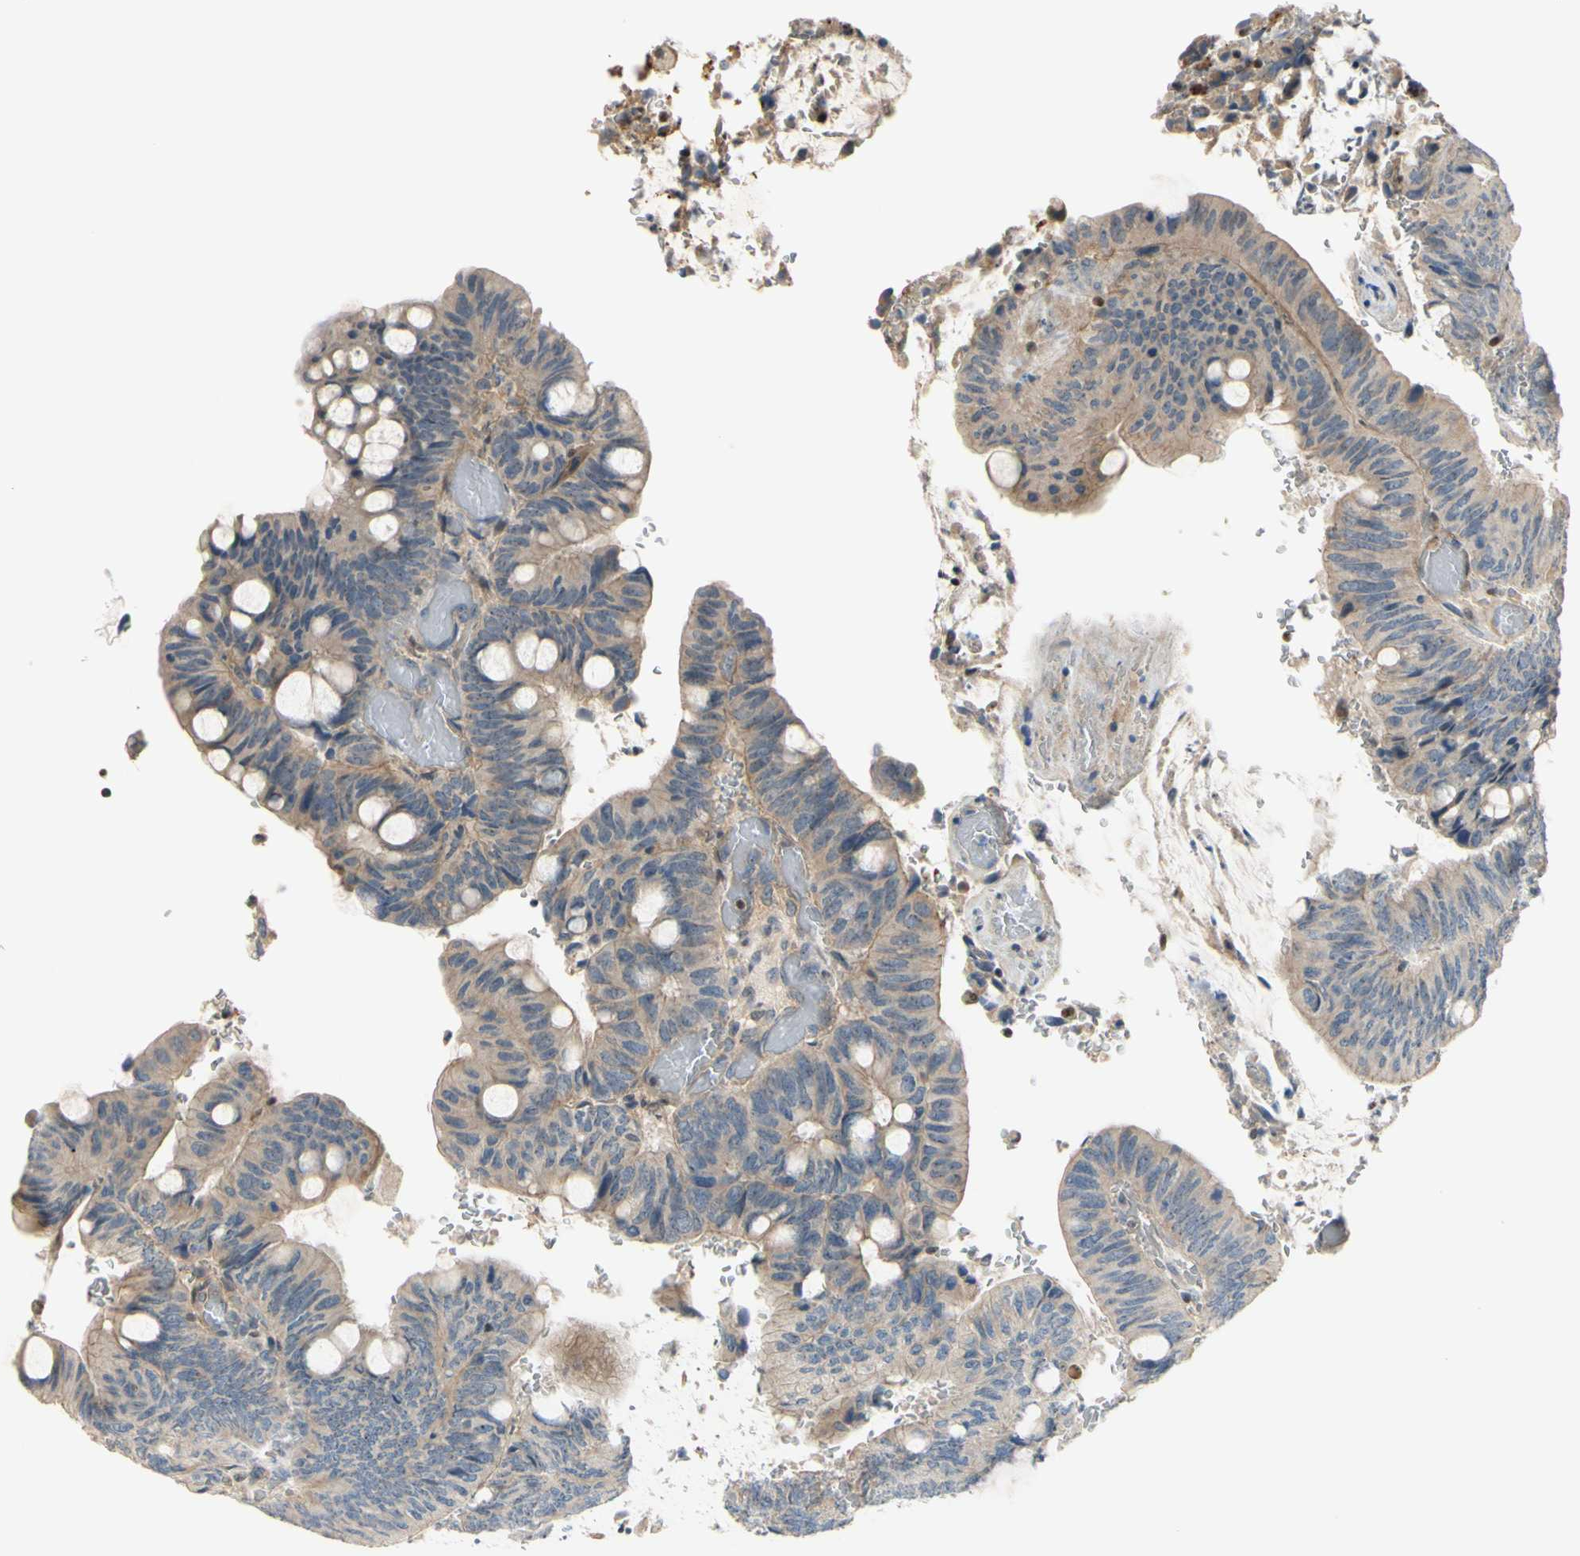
{"staining": {"intensity": "weak", "quantity": ">75%", "location": "cytoplasmic/membranous"}, "tissue": "colorectal cancer", "cell_type": "Tumor cells", "image_type": "cancer", "snomed": [{"axis": "morphology", "description": "Normal tissue, NOS"}, {"axis": "morphology", "description": "Adenocarcinoma, NOS"}, {"axis": "topography", "description": "Rectum"}, {"axis": "topography", "description": "Peripheral nerve tissue"}], "caption": "Brown immunohistochemical staining in colorectal adenocarcinoma shows weak cytoplasmic/membranous expression in about >75% of tumor cells. The protein of interest is shown in brown color, while the nuclei are stained blue.", "gene": "NFYA", "patient": {"sex": "male", "age": 92}}